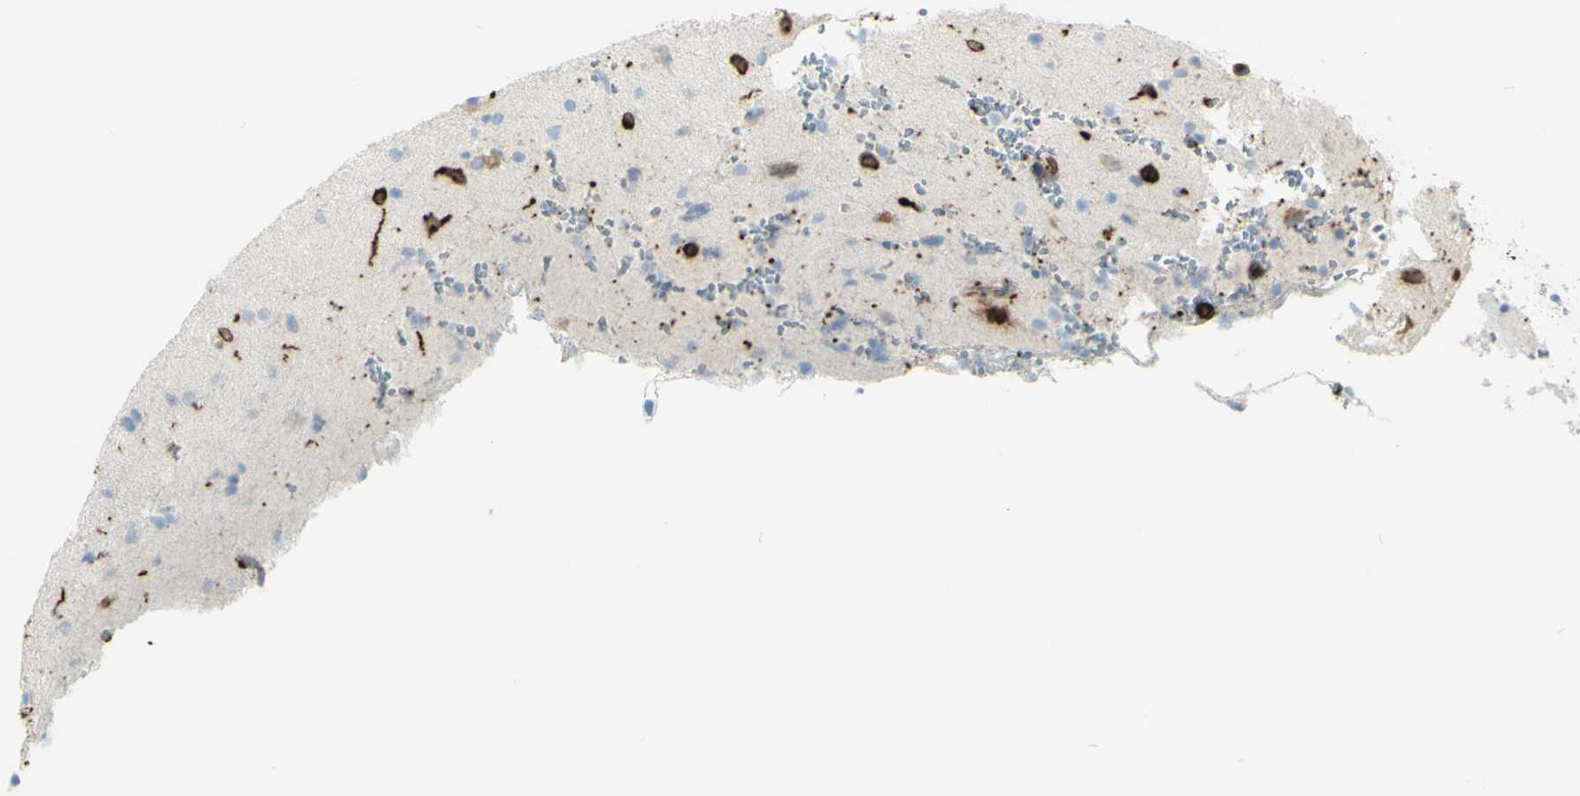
{"staining": {"intensity": "negative", "quantity": "none", "location": "none"}, "tissue": "glioma", "cell_type": "Tumor cells", "image_type": "cancer", "snomed": [{"axis": "morphology", "description": "Glioma, malignant, High grade"}, {"axis": "topography", "description": "Brain"}], "caption": "The photomicrograph displays no significant positivity in tumor cells of malignant glioma (high-grade). (DAB IHC with hematoxylin counter stain).", "gene": "CD74", "patient": {"sex": "male", "age": 47}}